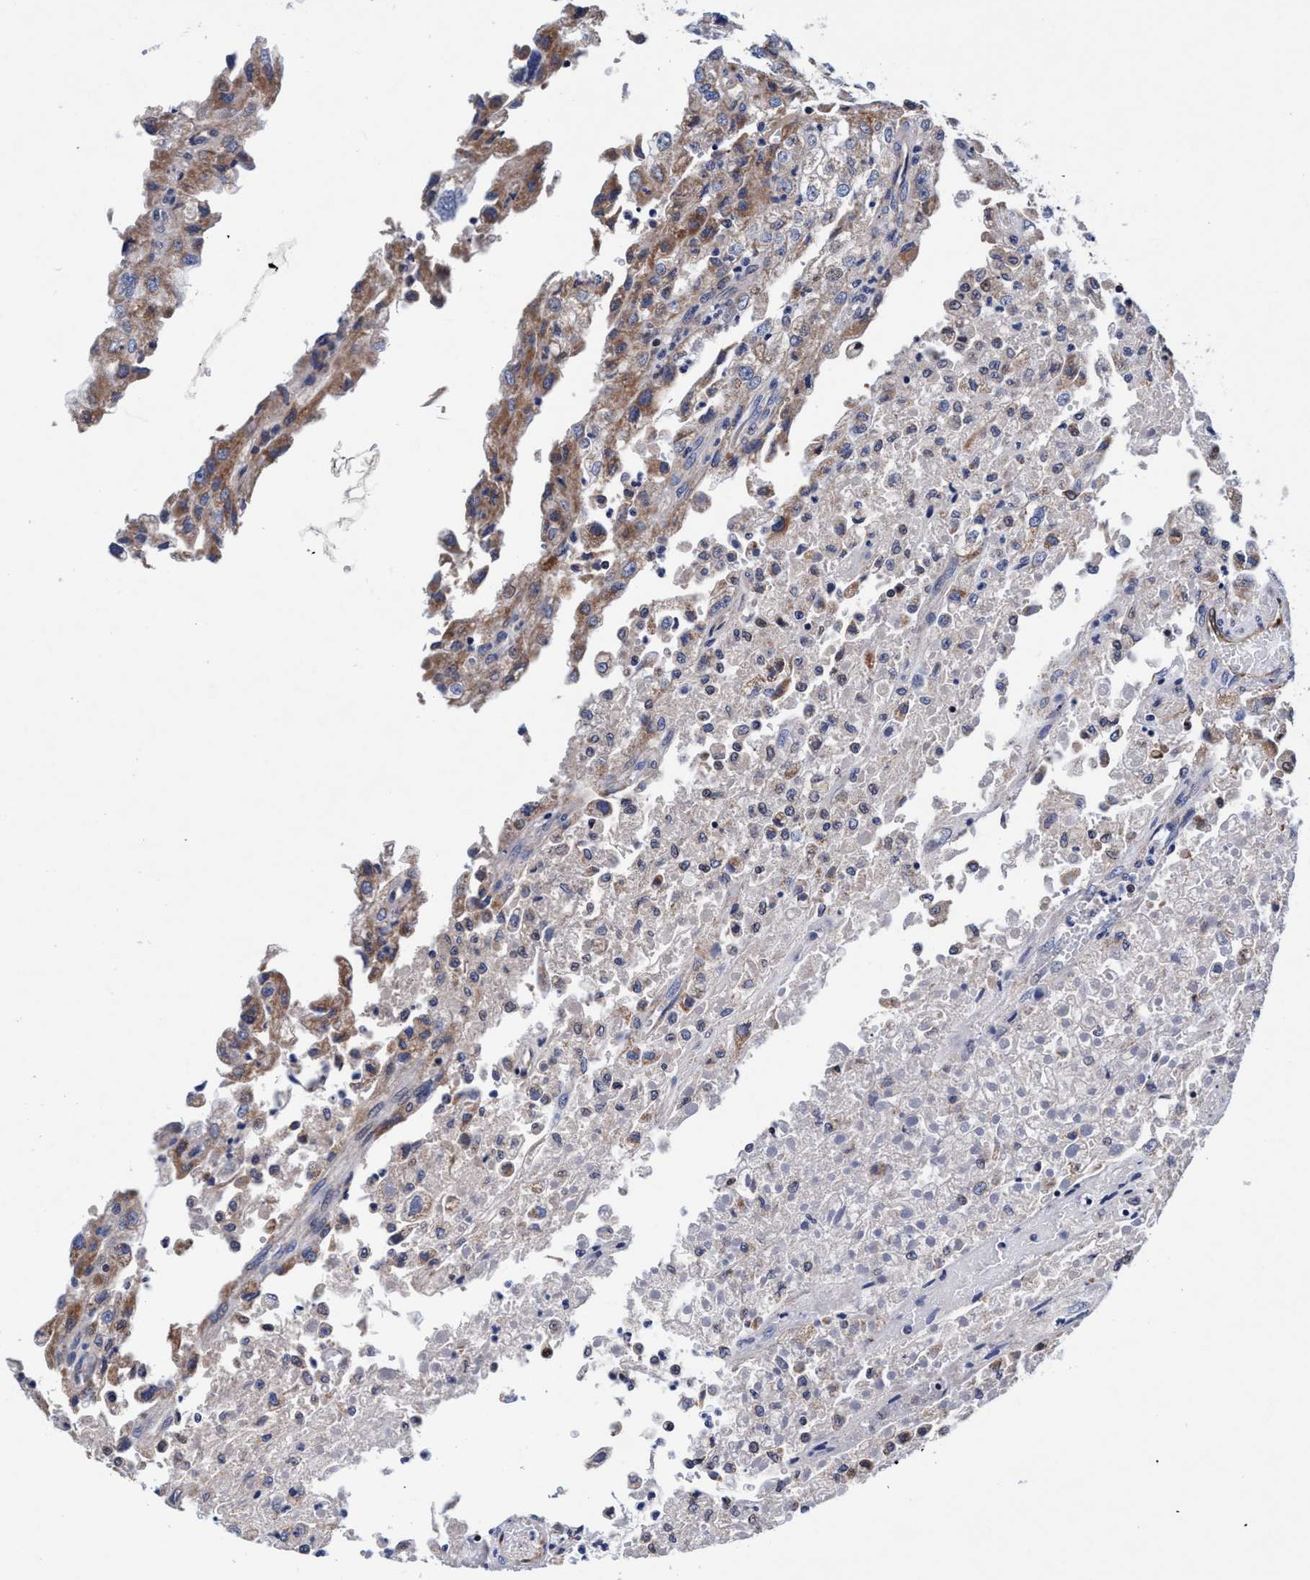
{"staining": {"intensity": "moderate", "quantity": "<25%", "location": "cytoplasmic/membranous"}, "tissue": "renal cancer", "cell_type": "Tumor cells", "image_type": "cancer", "snomed": [{"axis": "morphology", "description": "Adenocarcinoma, NOS"}, {"axis": "topography", "description": "Kidney"}], "caption": "Immunohistochemistry micrograph of neoplastic tissue: human renal cancer stained using immunohistochemistry (IHC) reveals low levels of moderate protein expression localized specifically in the cytoplasmic/membranous of tumor cells, appearing as a cytoplasmic/membranous brown color.", "gene": "UBALD2", "patient": {"sex": "female", "age": 54}}